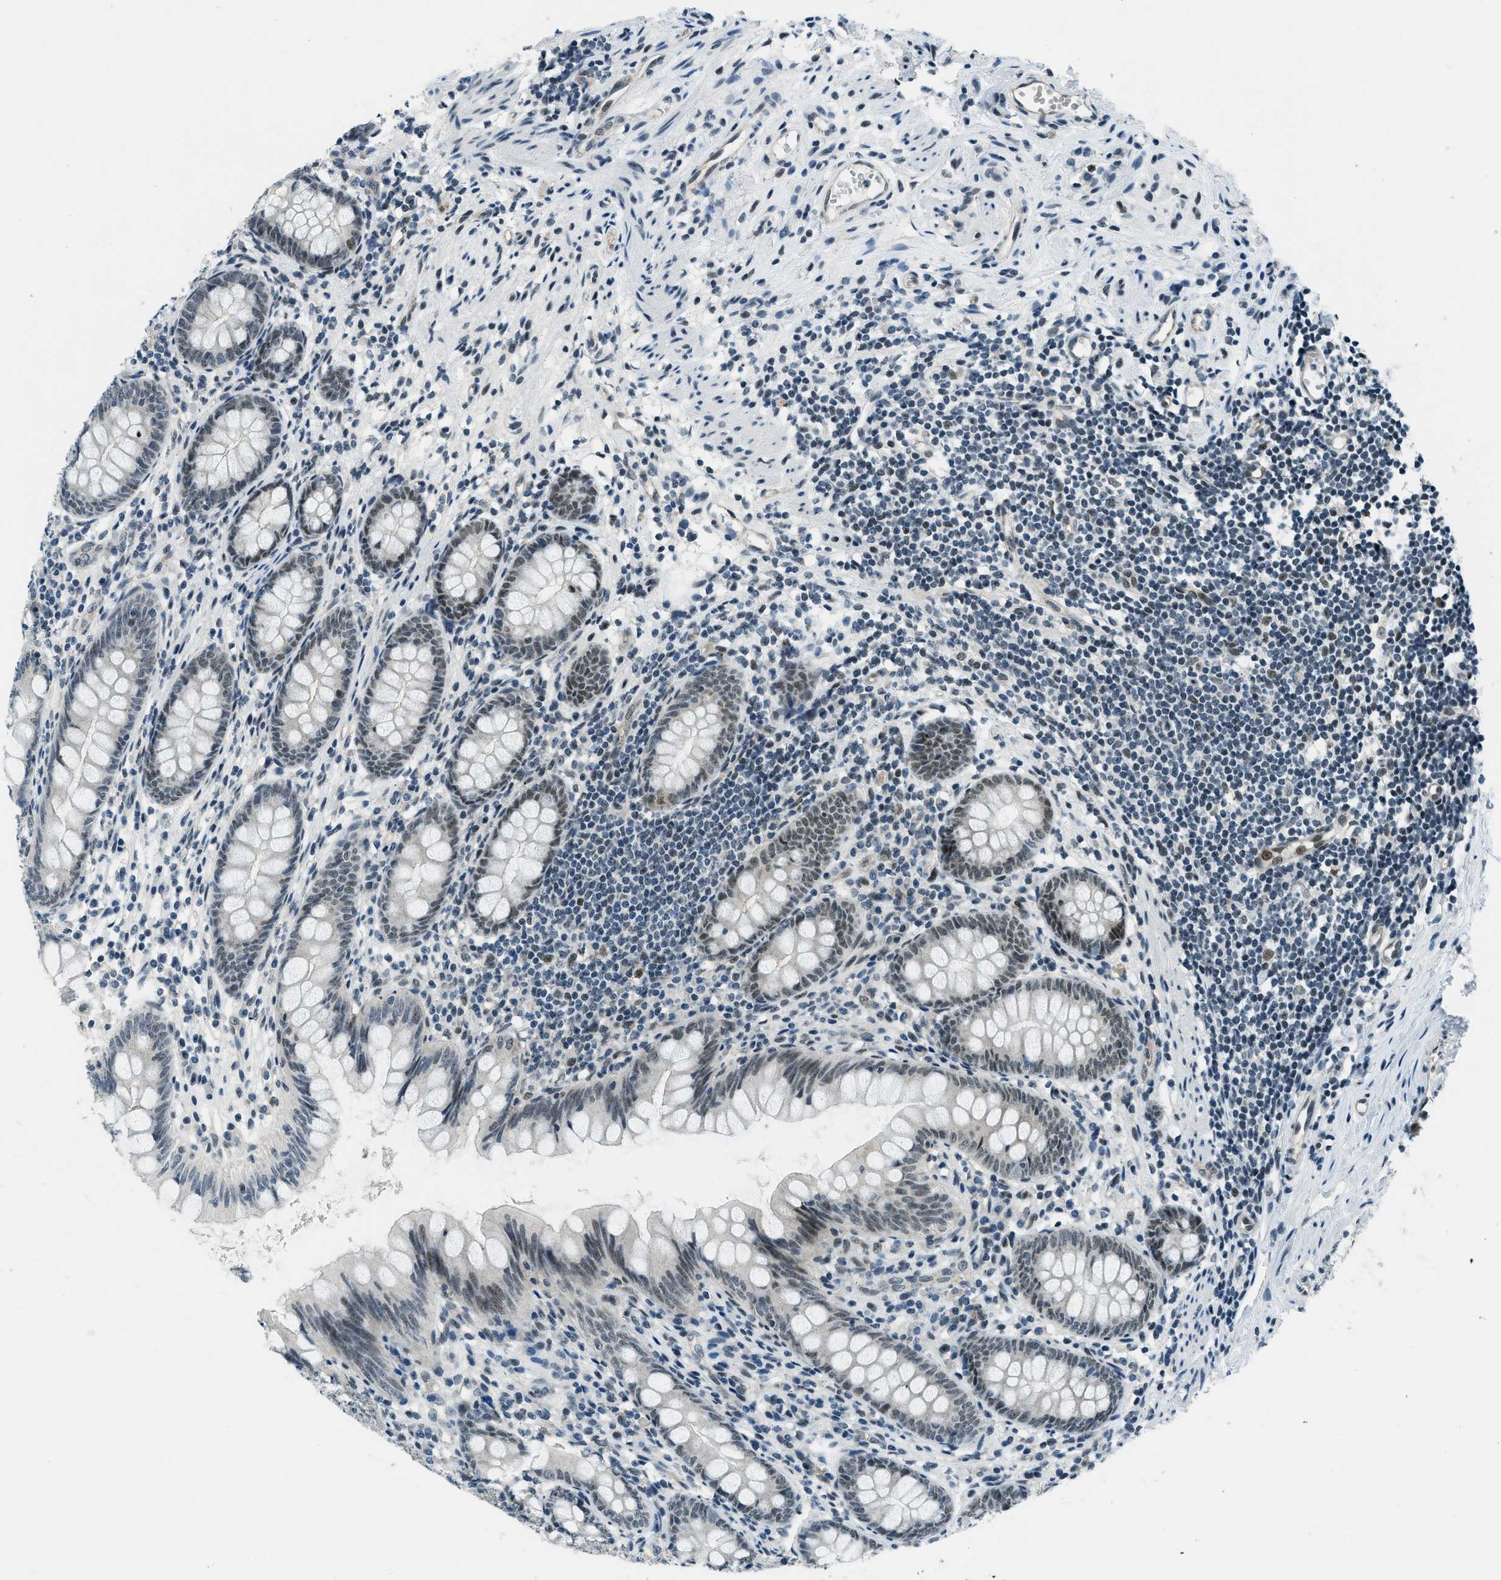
{"staining": {"intensity": "moderate", "quantity": "25%-75%", "location": "cytoplasmic/membranous,nuclear"}, "tissue": "appendix", "cell_type": "Glandular cells", "image_type": "normal", "snomed": [{"axis": "morphology", "description": "Normal tissue, NOS"}, {"axis": "topography", "description": "Appendix"}], "caption": "Unremarkable appendix exhibits moderate cytoplasmic/membranous,nuclear staining in about 25%-75% of glandular cells.", "gene": "KLF6", "patient": {"sex": "female", "age": 77}}